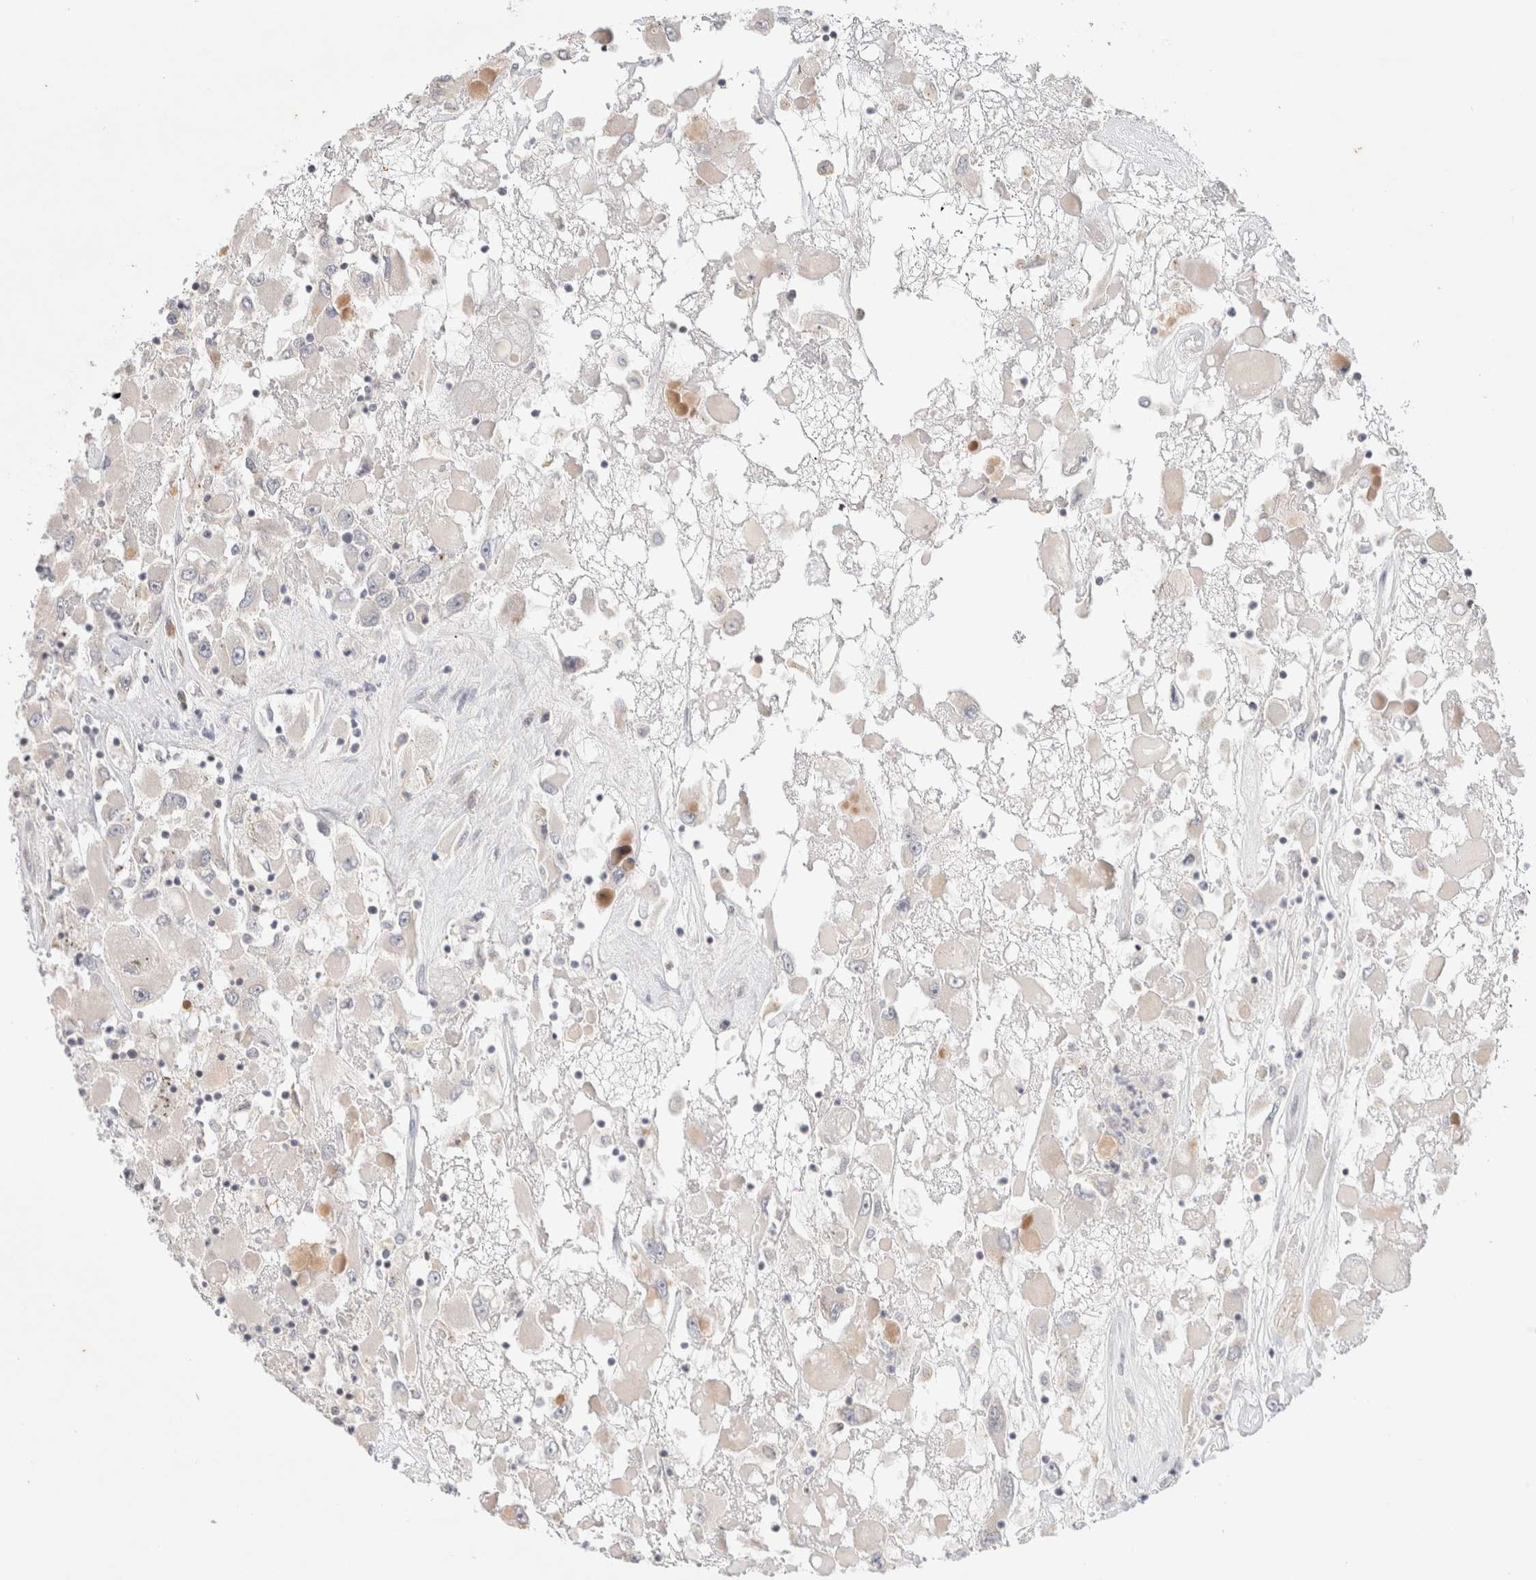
{"staining": {"intensity": "weak", "quantity": "<25%", "location": "cytoplasmic/membranous"}, "tissue": "renal cancer", "cell_type": "Tumor cells", "image_type": "cancer", "snomed": [{"axis": "morphology", "description": "Adenocarcinoma, NOS"}, {"axis": "topography", "description": "Kidney"}], "caption": "Tumor cells are negative for brown protein staining in renal adenocarcinoma.", "gene": "SPRTN", "patient": {"sex": "female", "age": 52}}